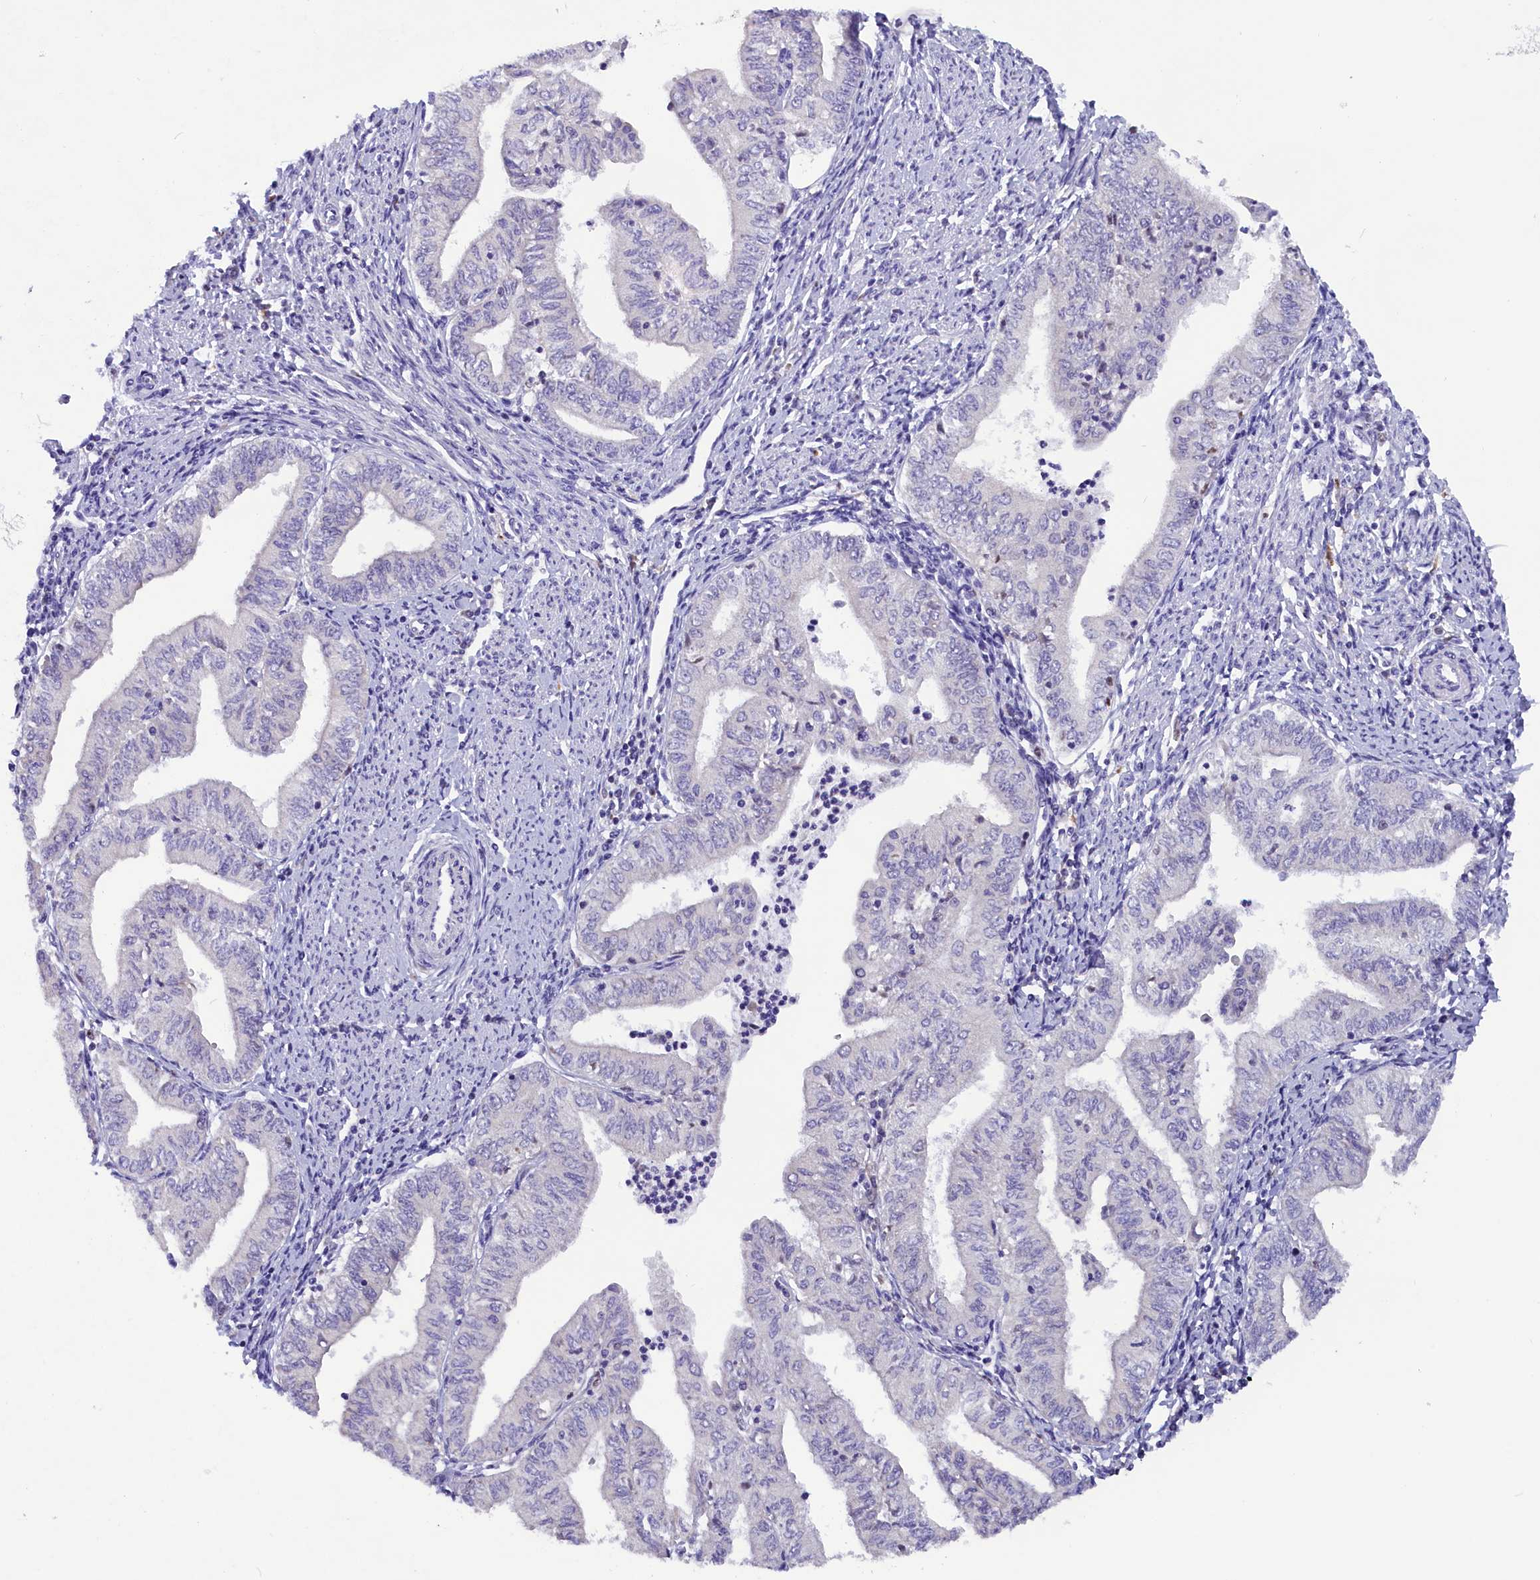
{"staining": {"intensity": "negative", "quantity": "none", "location": "none"}, "tissue": "endometrial cancer", "cell_type": "Tumor cells", "image_type": "cancer", "snomed": [{"axis": "morphology", "description": "Adenocarcinoma, NOS"}, {"axis": "topography", "description": "Endometrium"}], "caption": "Tumor cells are negative for brown protein staining in endometrial cancer (adenocarcinoma).", "gene": "BTBD9", "patient": {"sex": "female", "age": 66}}